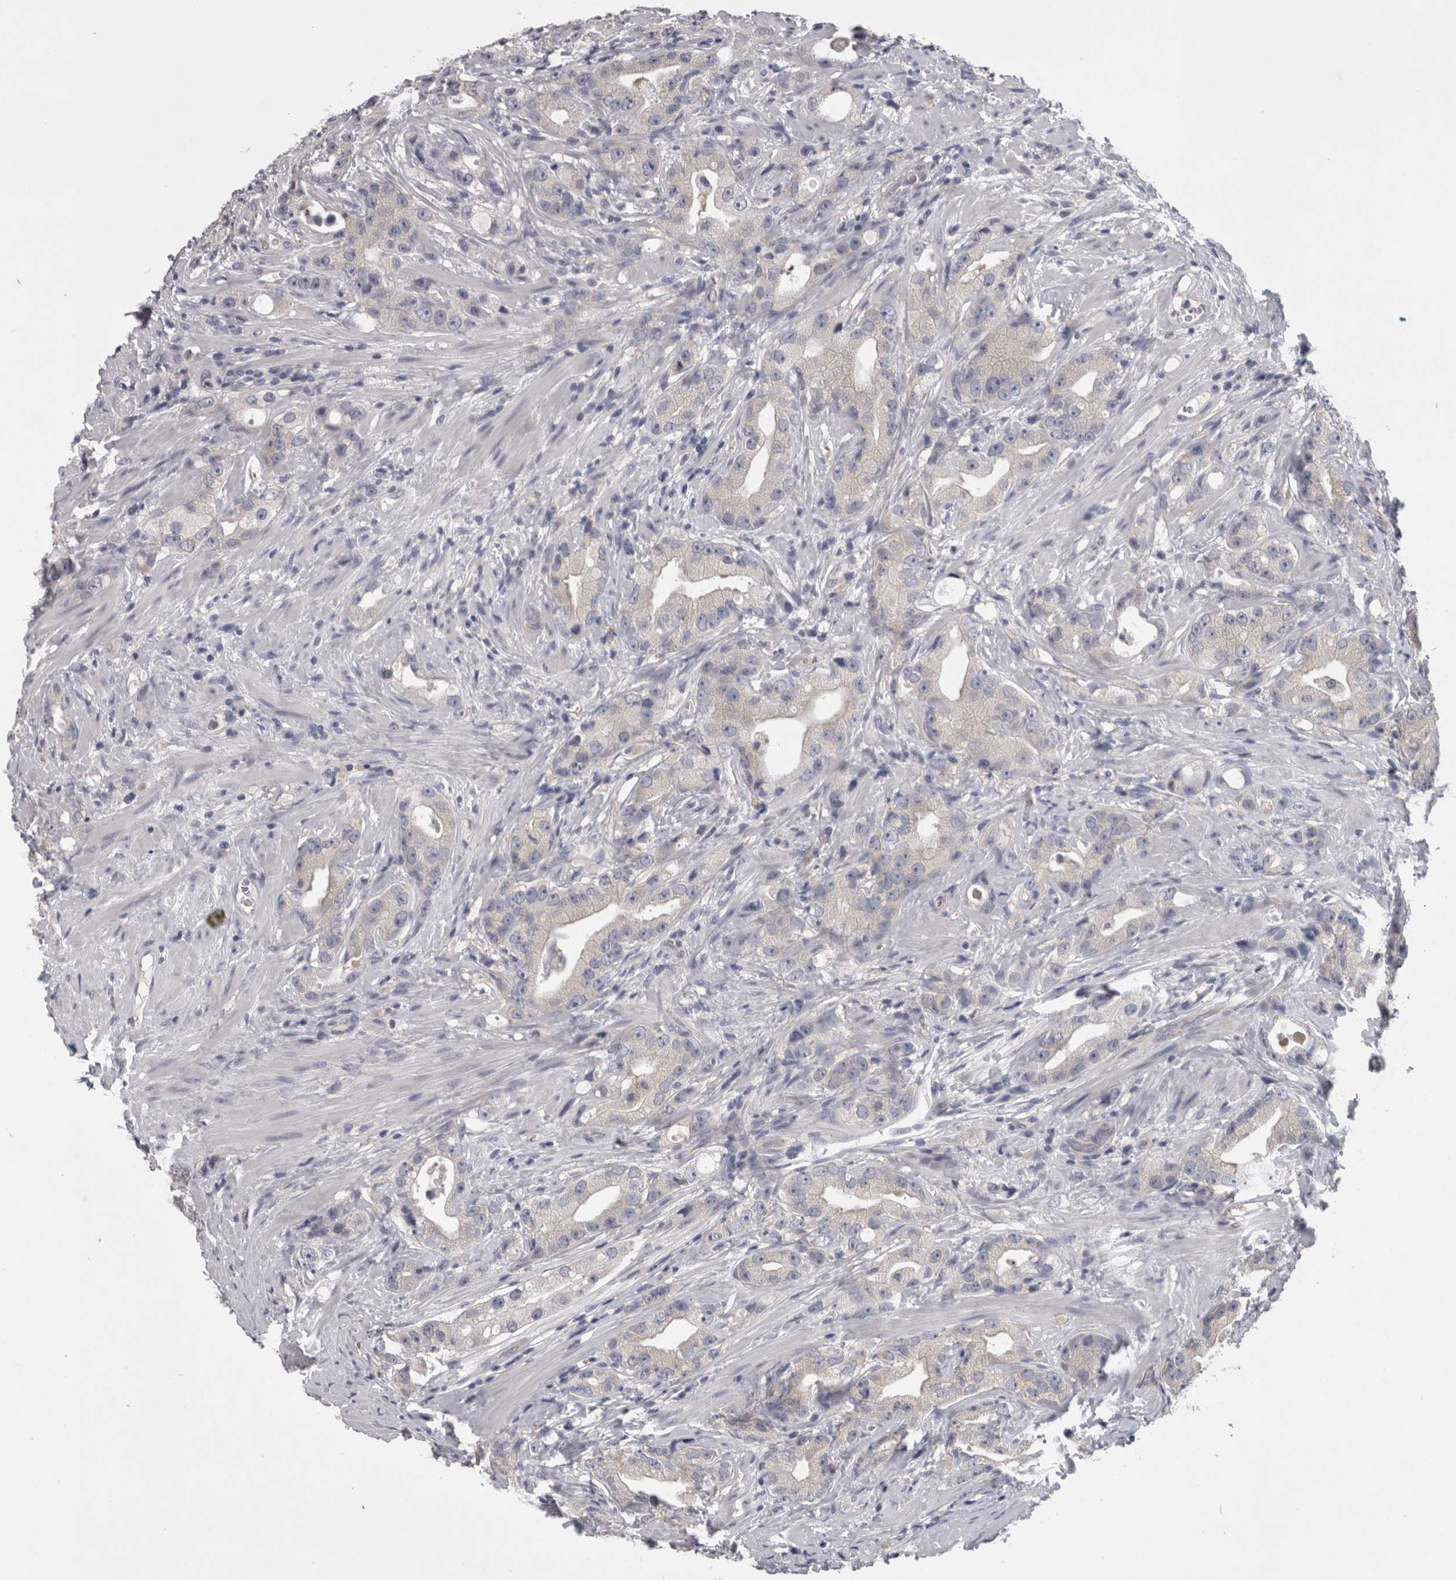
{"staining": {"intensity": "negative", "quantity": "none", "location": "none"}, "tissue": "prostate cancer", "cell_type": "Tumor cells", "image_type": "cancer", "snomed": [{"axis": "morphology", "description": "Adenocarcinoma, High grade"}, {"axis": "topography", "description": "Prostate"}], "caption": "Immunohistochemical staining of human prostate cancer (adenocarcinoma (high-grade)) reveals no significant staining in tumor cells.", "gene": "LYZL6", "patient": {"sex": "male", "age": 63}}